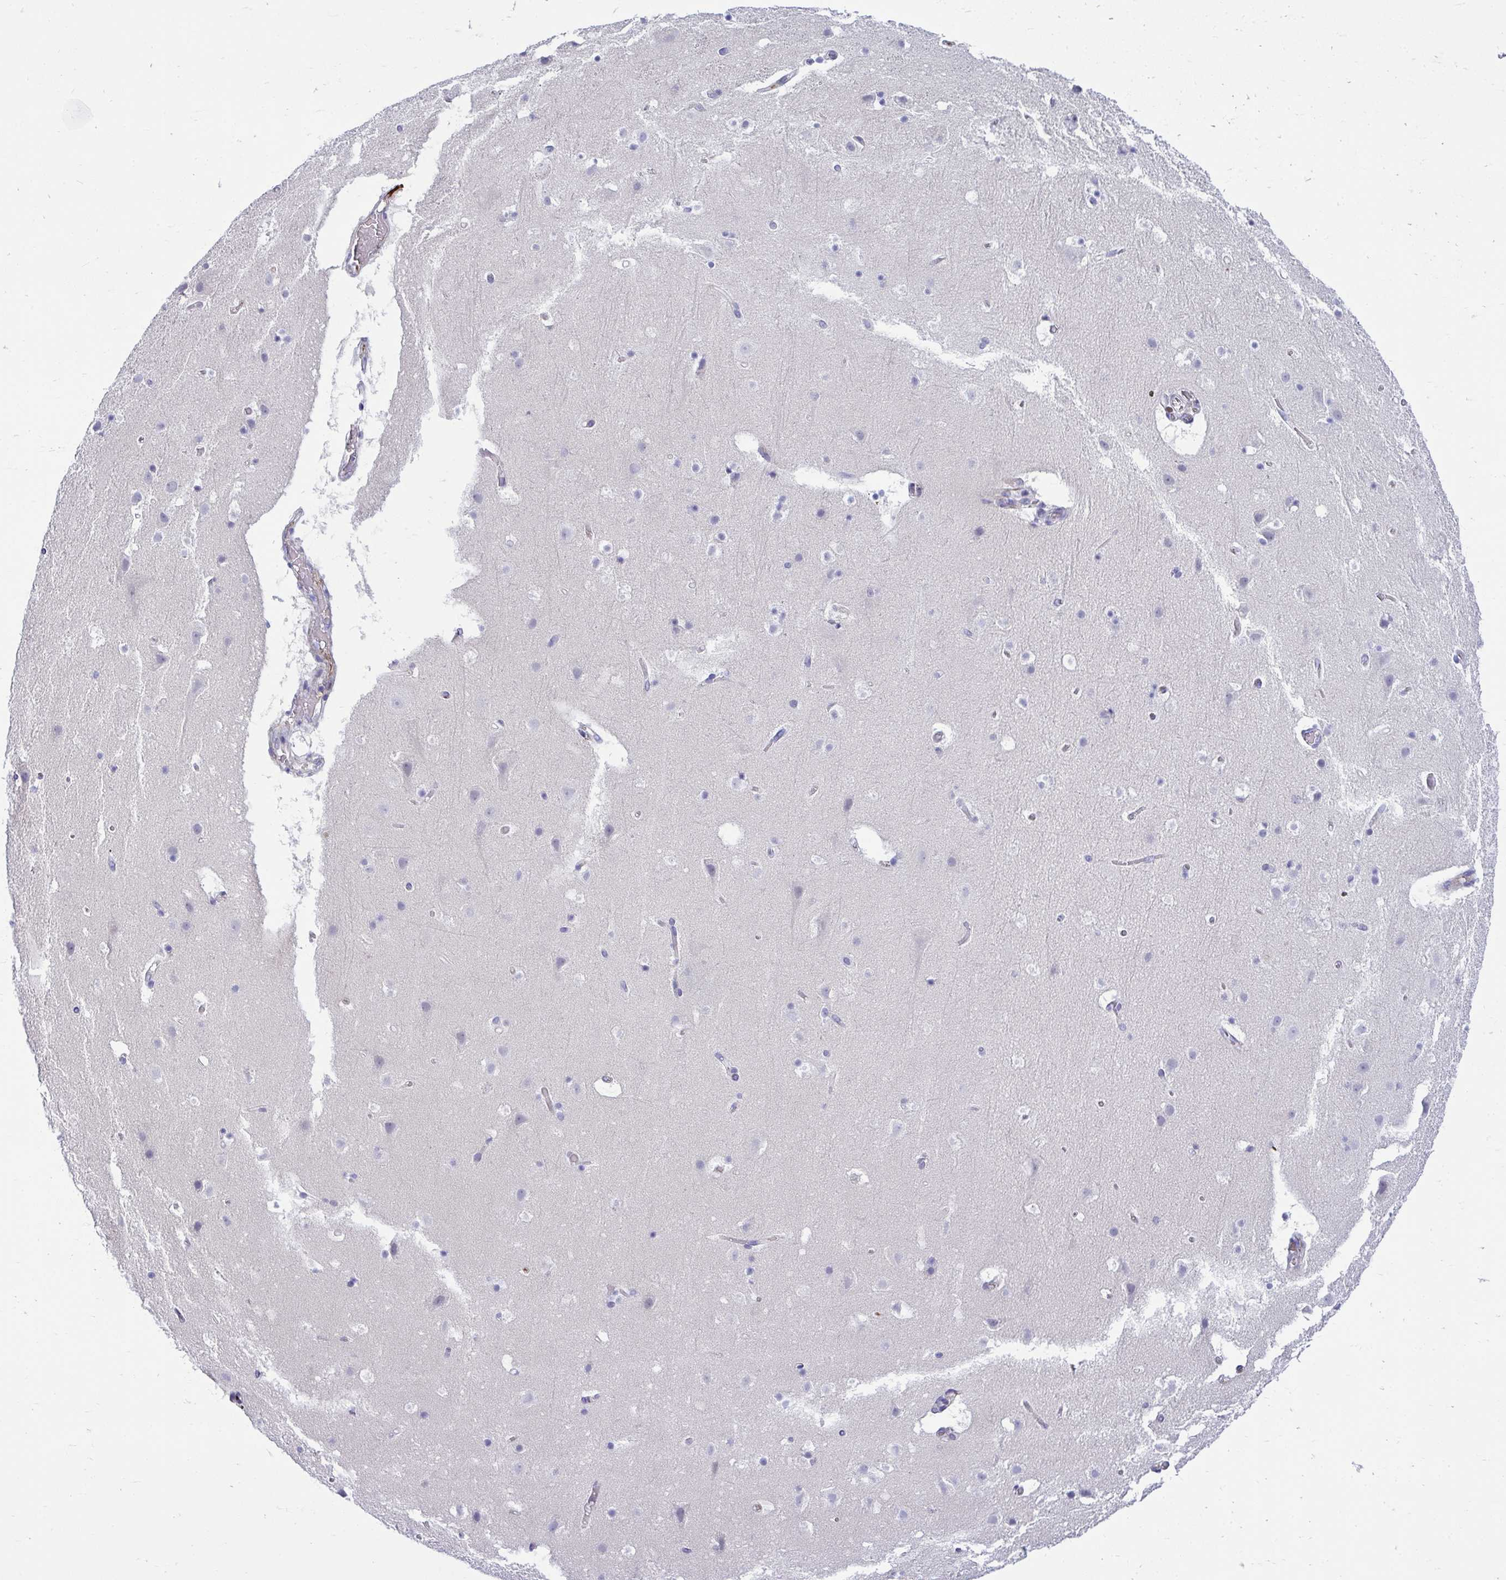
{"staining": {"intensity": "negative", "quantity": "none", "location": "none"}, "tissue": "cerebral cortex", "cell_type": "Endothelial cells", "image_type": "normal", "snomed": [{"axis": "morphology", "description": "Normal tissue, NOS"}, {"axis": "topography", "description": "Cerebral cortex"}], "caption": "This histopathology image is of benign cerebral cortex stained with immunohistochemistry (IHC) to label a protein in brown with the nuclei are counter-stained blue. There is no expression in endothelial cells.", "gene": "TSBP1", "patient": {"sex": "female", "age": 42}}